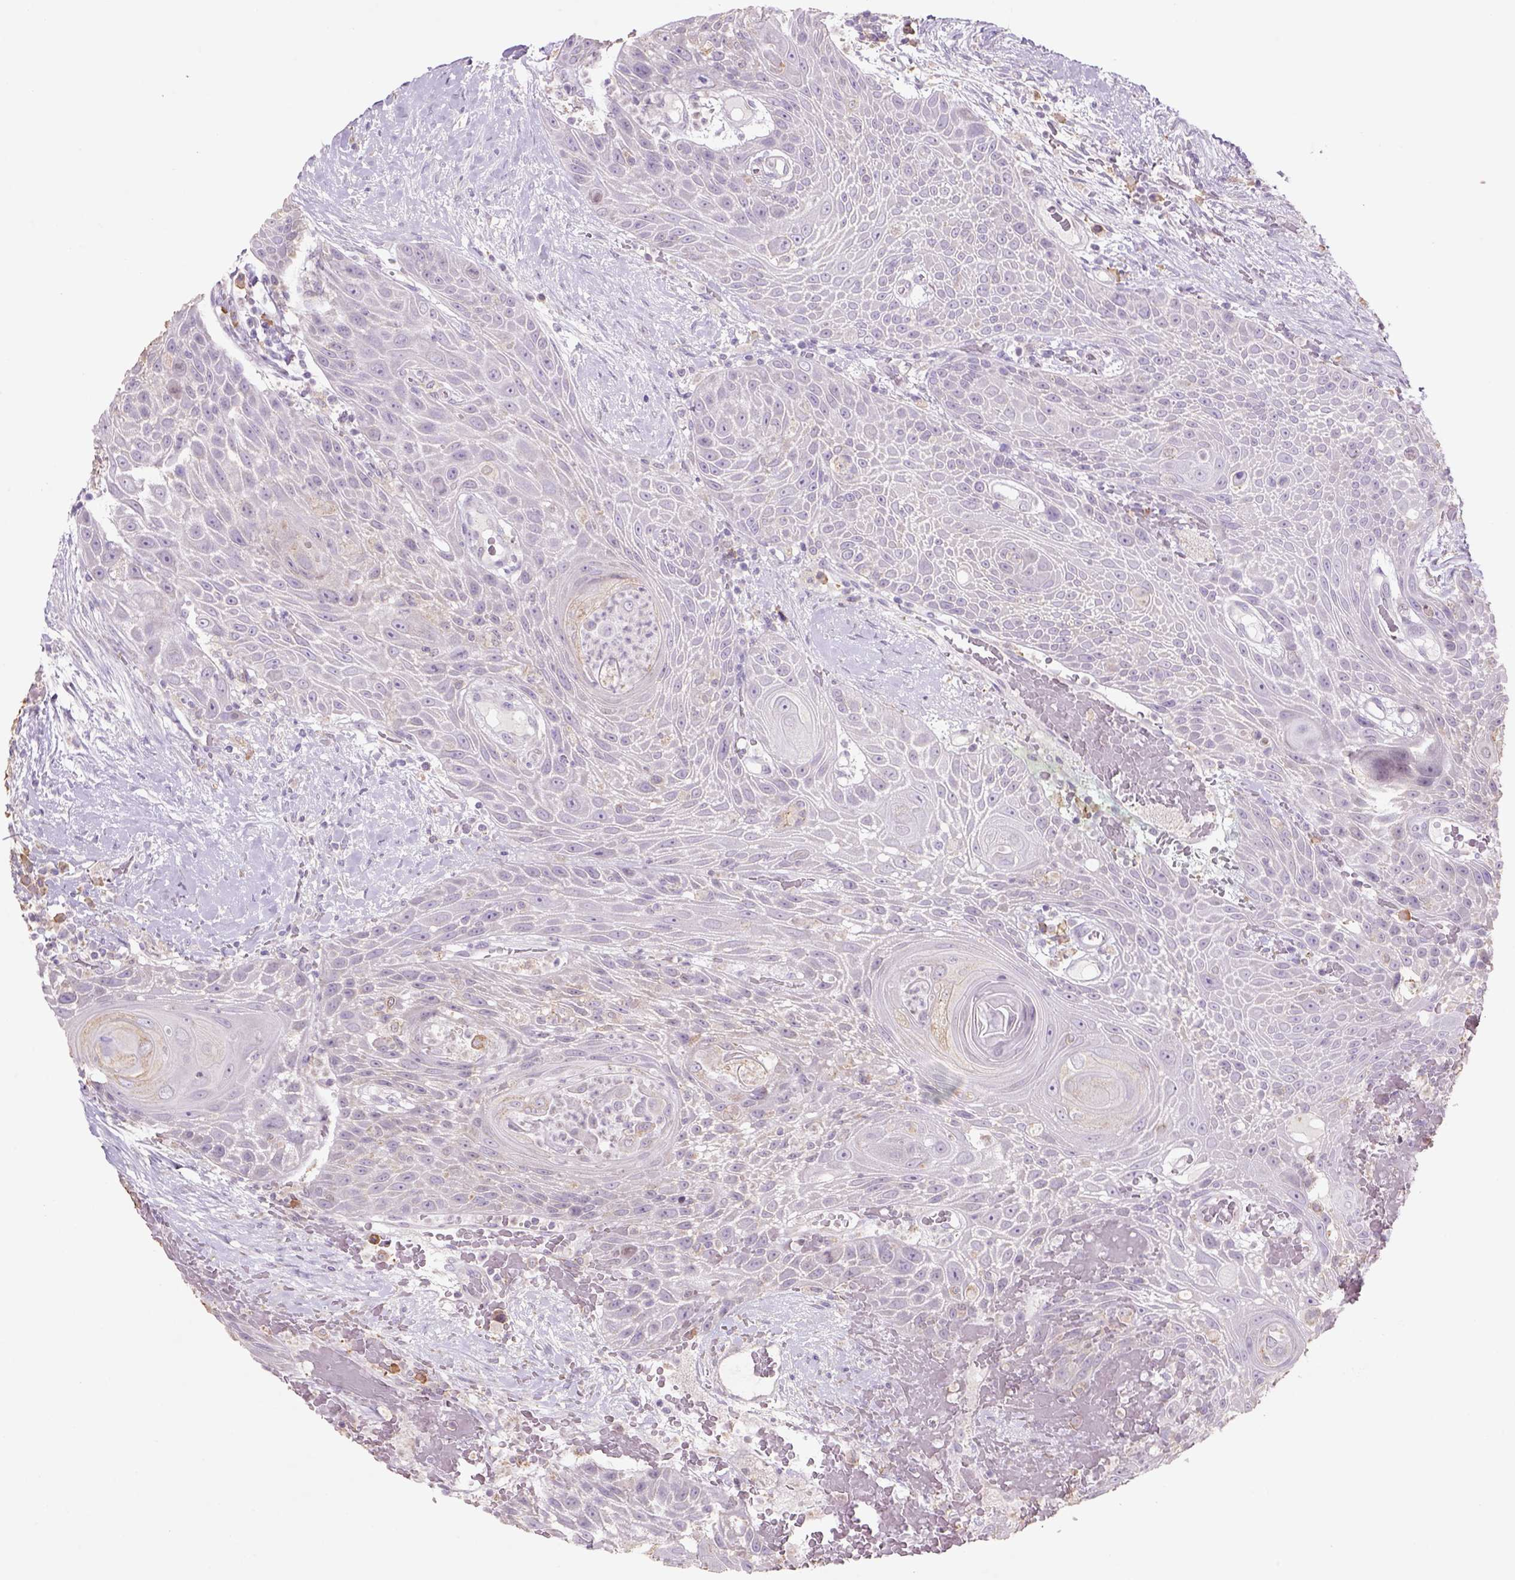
{"staining": {"intensity": "negative", "quantity": "none", "location": "none"}, "tissue": "head and neck cancer", "cell_type": "Tumor cells", "image_type": "cancer", "snomed": [{"axis": "morphology", "description": "Squamous cell carcinoma, NOS"}, {"axis": "topography", "description": "Head-Neck"}], "caption": "DAB (3,3'-diaminobenzidine) immunohistochemical staining of head and neck cancer demonstrates no significant positivity in tumor cells.", "gene": "NAALAD2", "patient": {"sex": "male", "age": 69}}